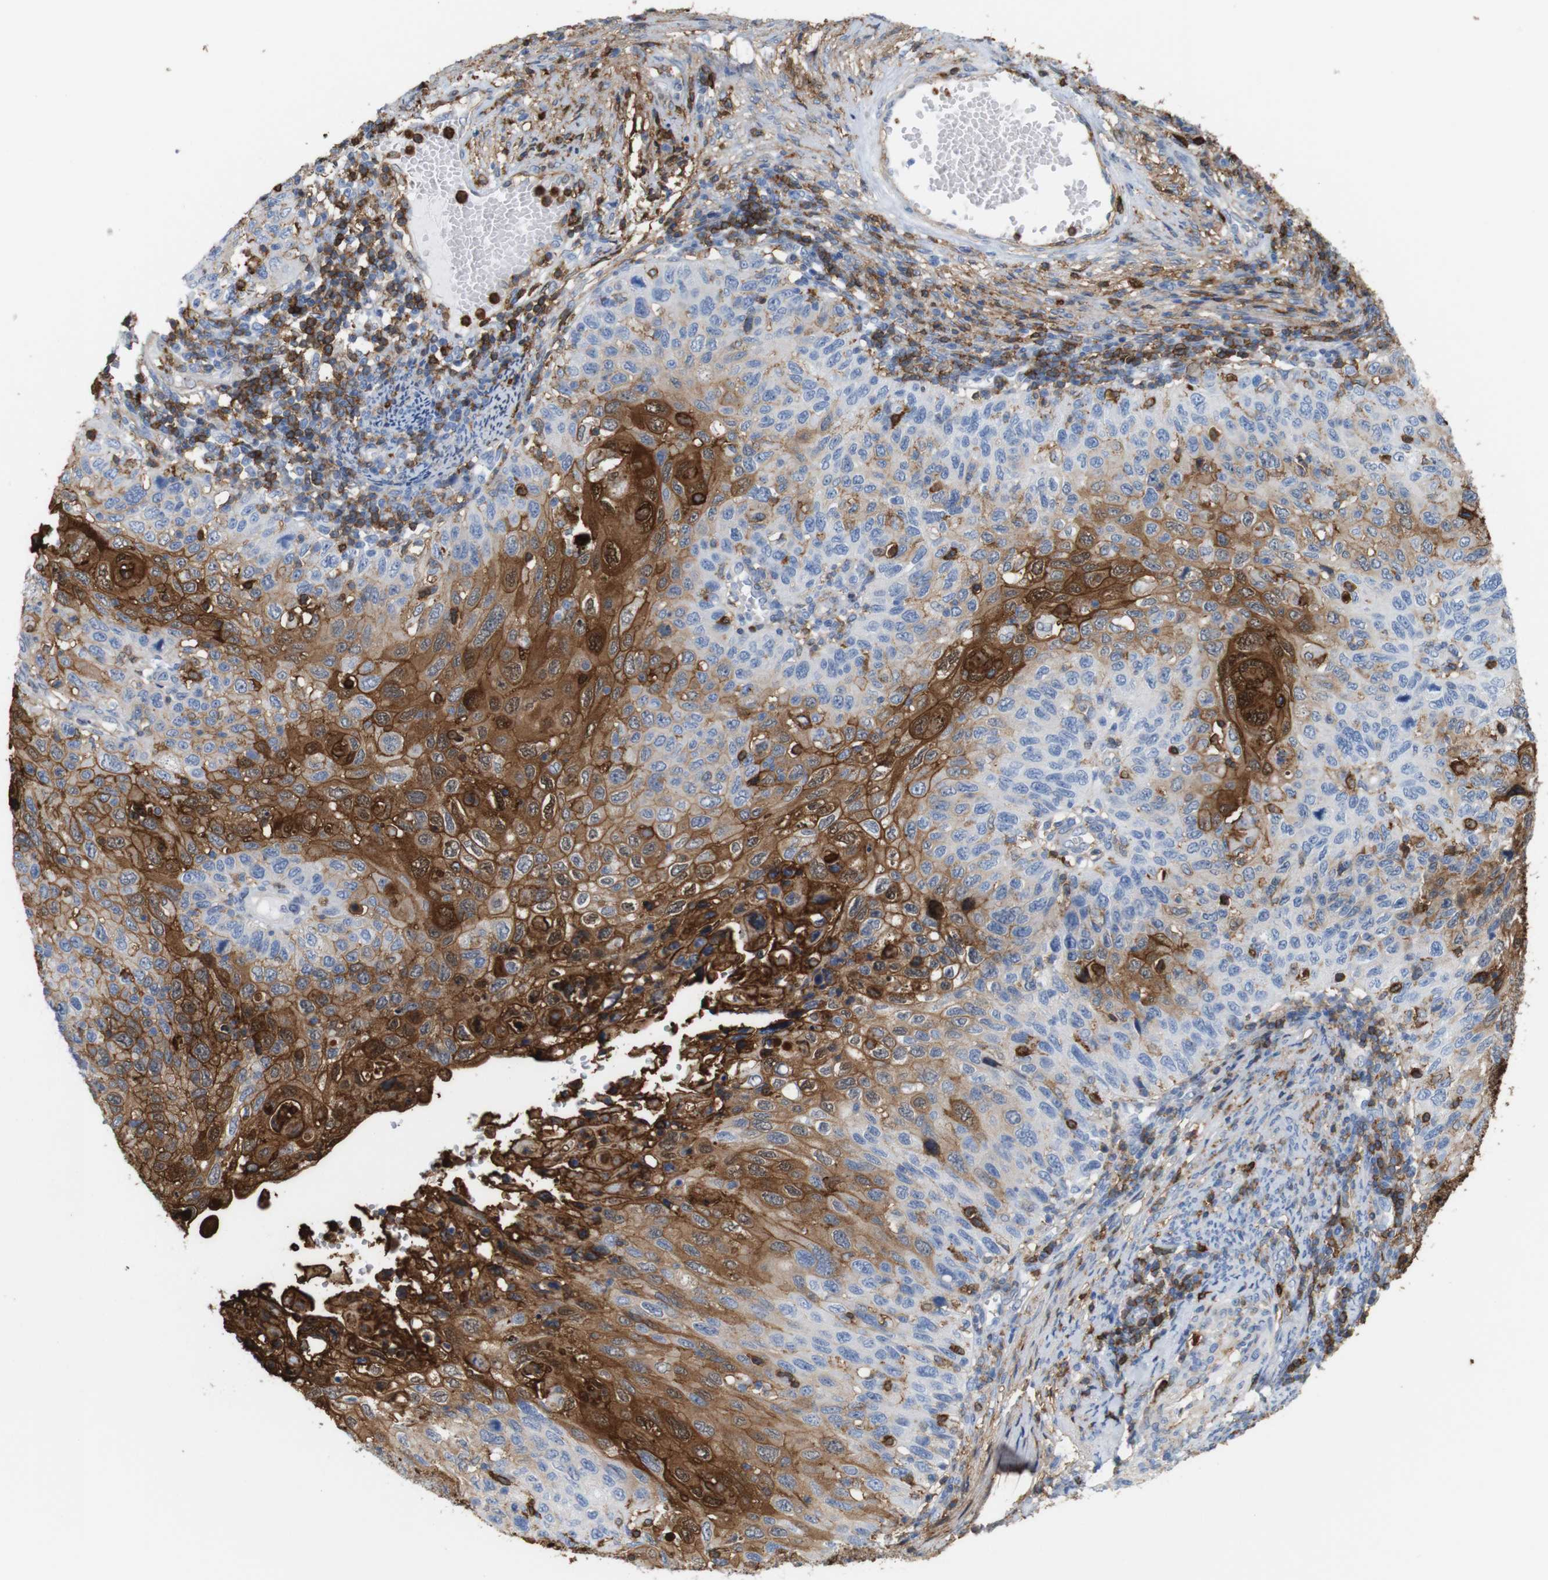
{"staining": {"intensity": "moderate", "quantity": "25%-75%", "location": "cytoplasmic/membranous,nuclear"}, "tissue": "cervical cancer", "cell_type": "Tumor cells", "image_type": "cancer", "snomed": [{"axis": "morphology", "description": "Squamous cell carcinoma, NOS"}, {"axis": "topography", "description": "Cervix"}], "caption": "Immunohistochemical staining of cervical squamous cell carcinoma displays medium levels of moderate cytoplasmic/membranous and nuclear protein positivity in about 25%-75% of tumor cells.", "gene": "ANXA1", "patient": {"sex": "female", "age": 70}}